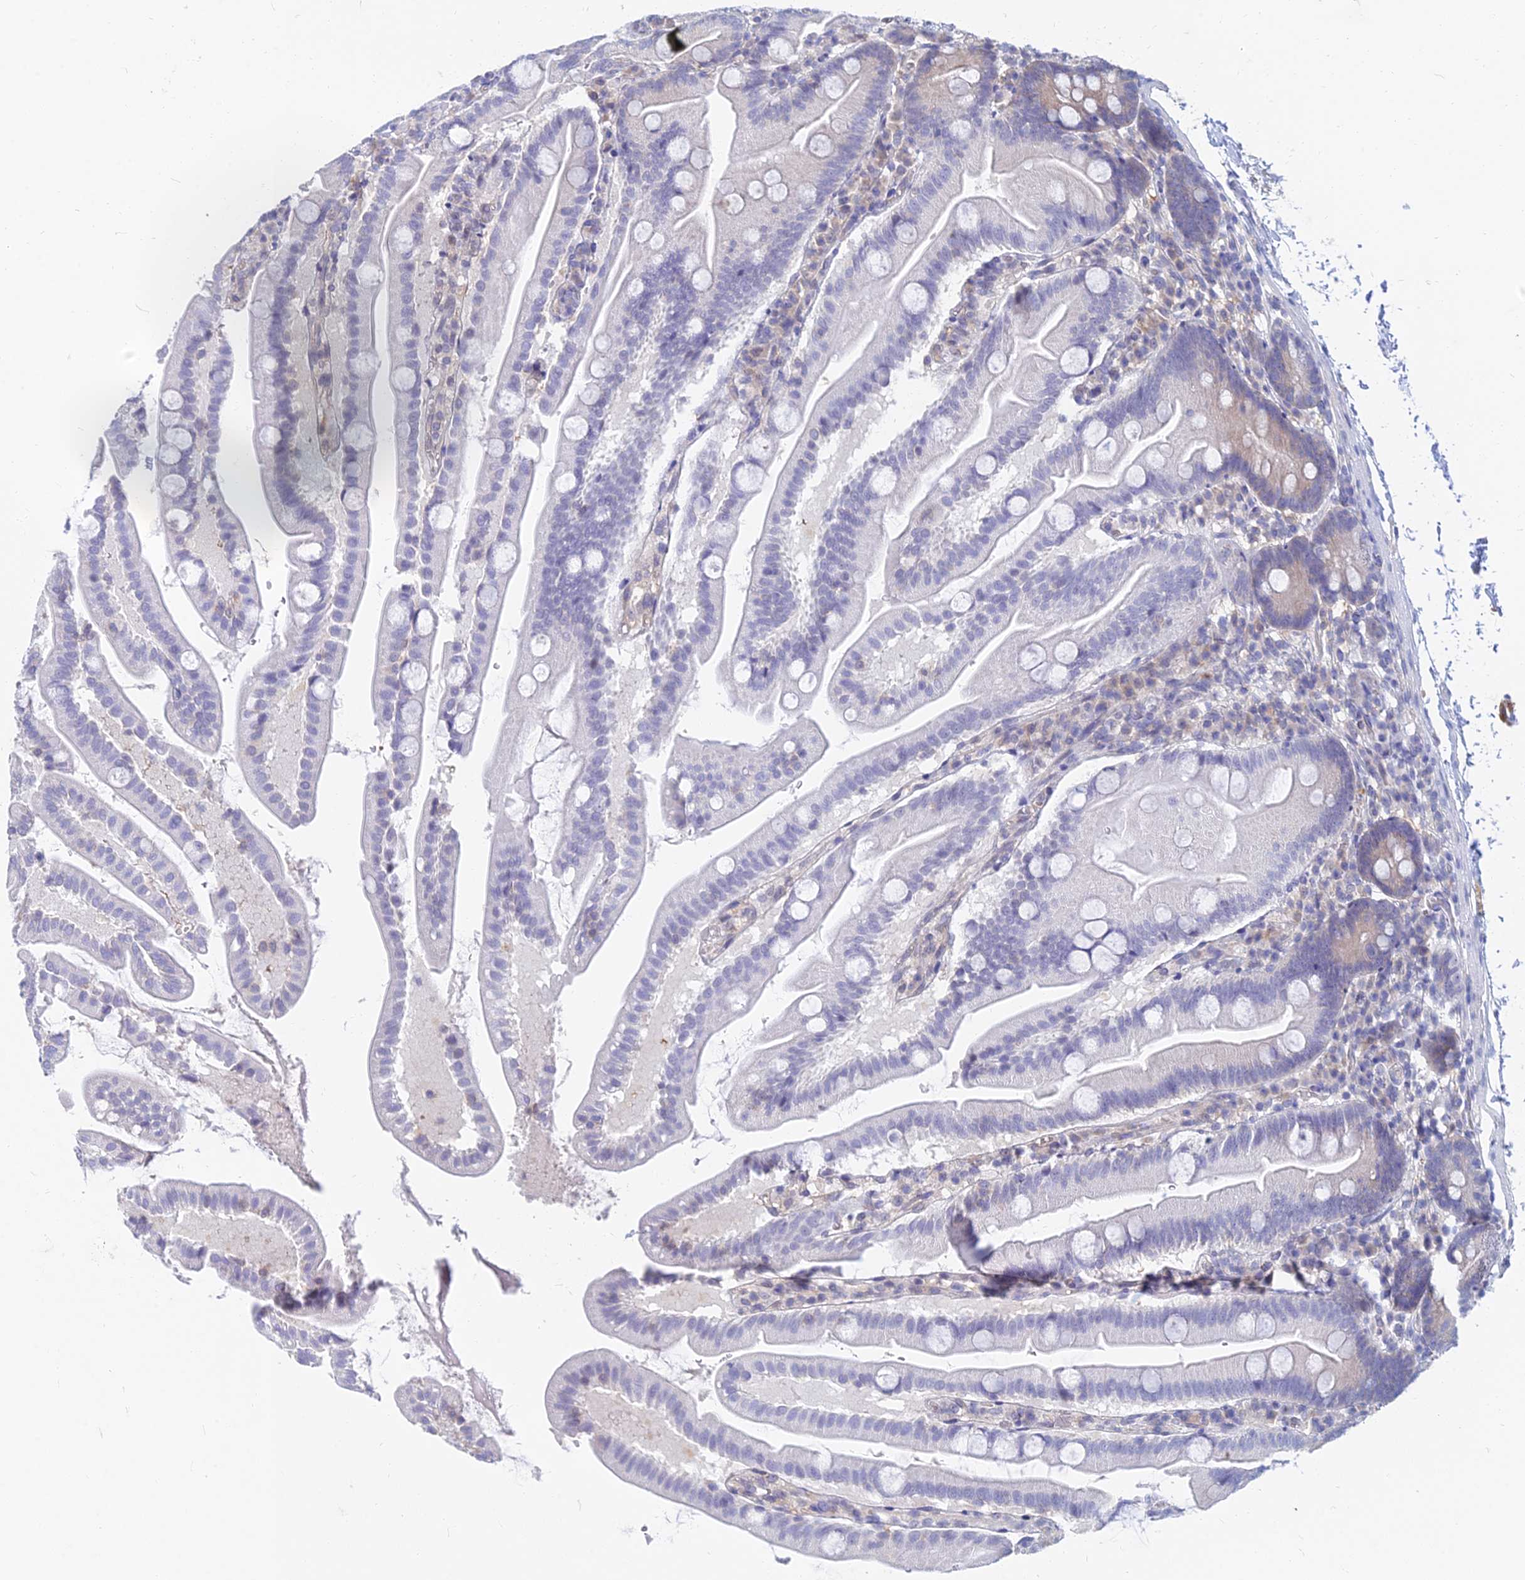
{"staining": {"intensity": "negative", "quantity": "none", "location": "none"}, "tissue": "small intestine", "cell_type": "Glandular cells", "image_type": "normal", "snomed": [{"axis": "morphology", "description": "Normal tissue, NOS"}, {"axis": "topography", "description": "Small intestine"}], "caption": "This image is of unremarkable small intestine stained with immunohistochemistry to label a protein in brown with the nuclei are counter-stained blue. There is no expression in glandular cells.", "gene": "B3GALT4", "patient": {"sex": "female", "age": 68}}